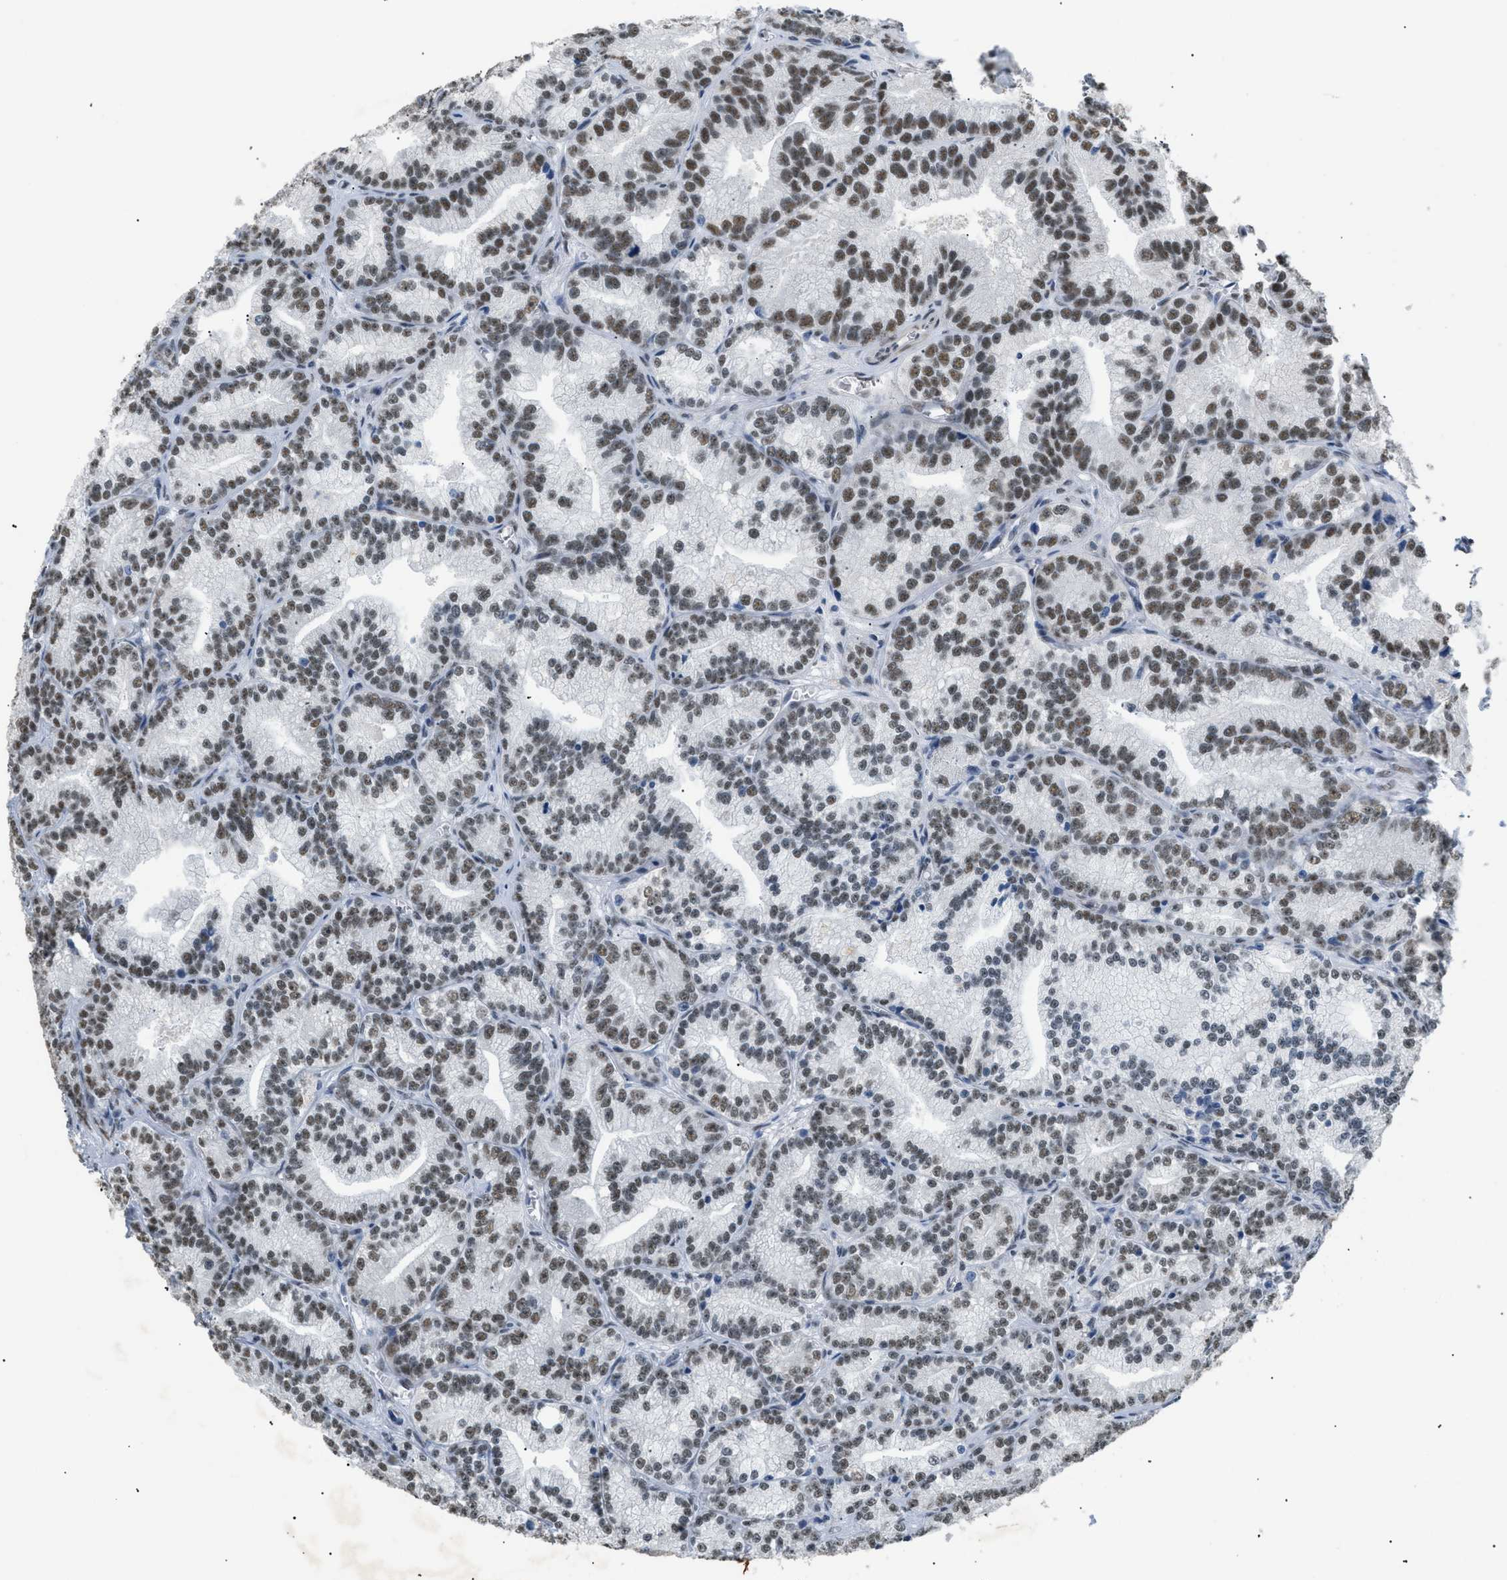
{"staining": {"intensity": "weak", "quantity": ">75%", "location": "nuclear"}, "tissue": "prostate cancer", "cell_type": "Tumor cells", "image_type": "cancer", "snomed": [{"axis": "morphology", "description": "Adenocarcinoma, Low grade"}, {"axis": "topography", "description": "Prostate"}], "caption": "The image displays a brown stain indicating the presence of a protein in the nuclear of tumor cells in prostate cancer. (DAB IHC with brightfield microscopy, high magnification).", "gene": "KCNC3", "patient": {"sex": "male", "age": 89}}